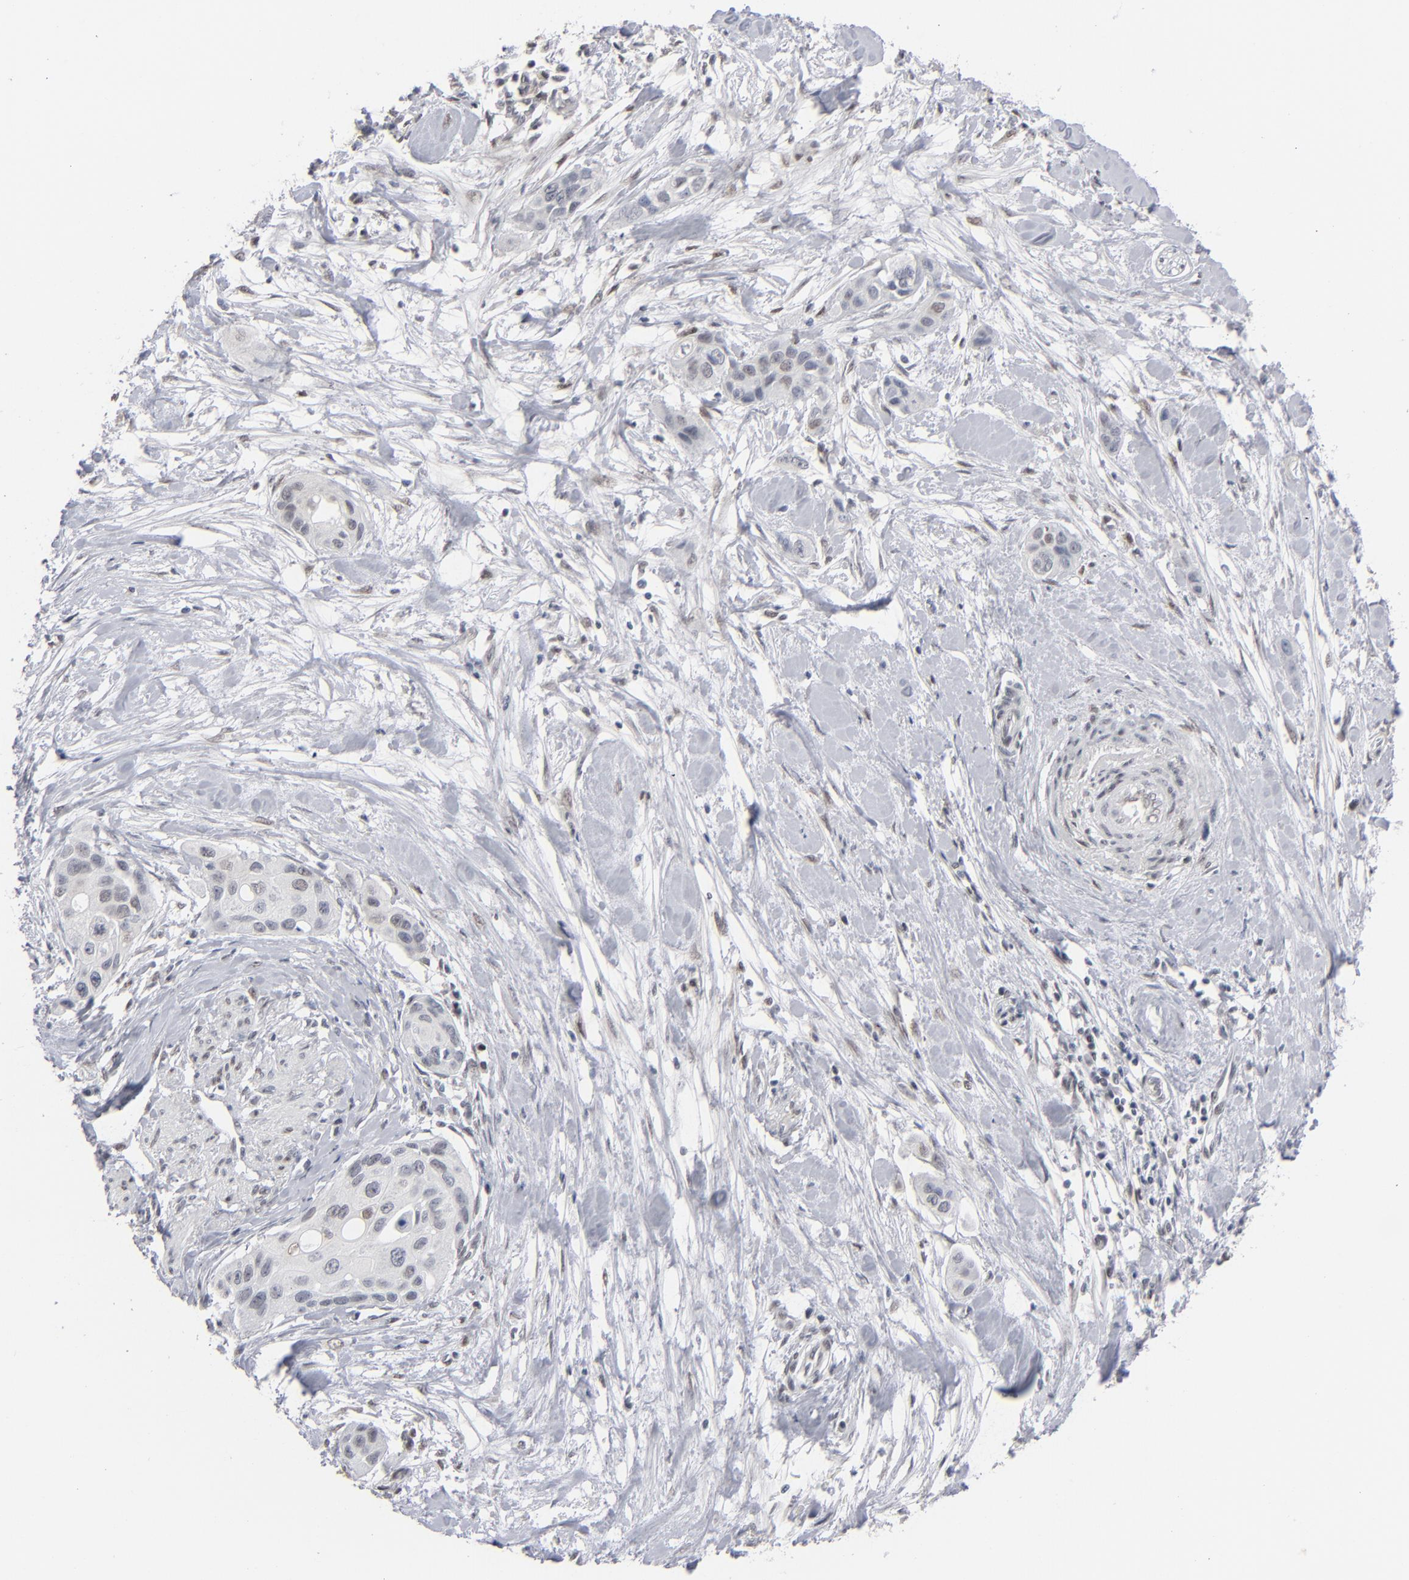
{"staining": {"intensity": "negative", "quantity": "none", "location": "none"}, "tissue": "pancreatic cancer", "cell_type": "Tumor cells", "image_type": "cancer", "snomed": [{"axis": "morphology", "description": "Adenocarcinoma, NOS"}, {"axis": "topography", "description": "Pancreas"}], "caption": "Immunohistochemistry (IHC) of pancreatic cancer shows no positivity in tumor cells. (Brightfield microscopy of DAB (3,3'-diaminobenzidine) immunohistochemistry at high magnification).", "gene": "IRF9", "patient": {"sex": "female", "age": 60}}